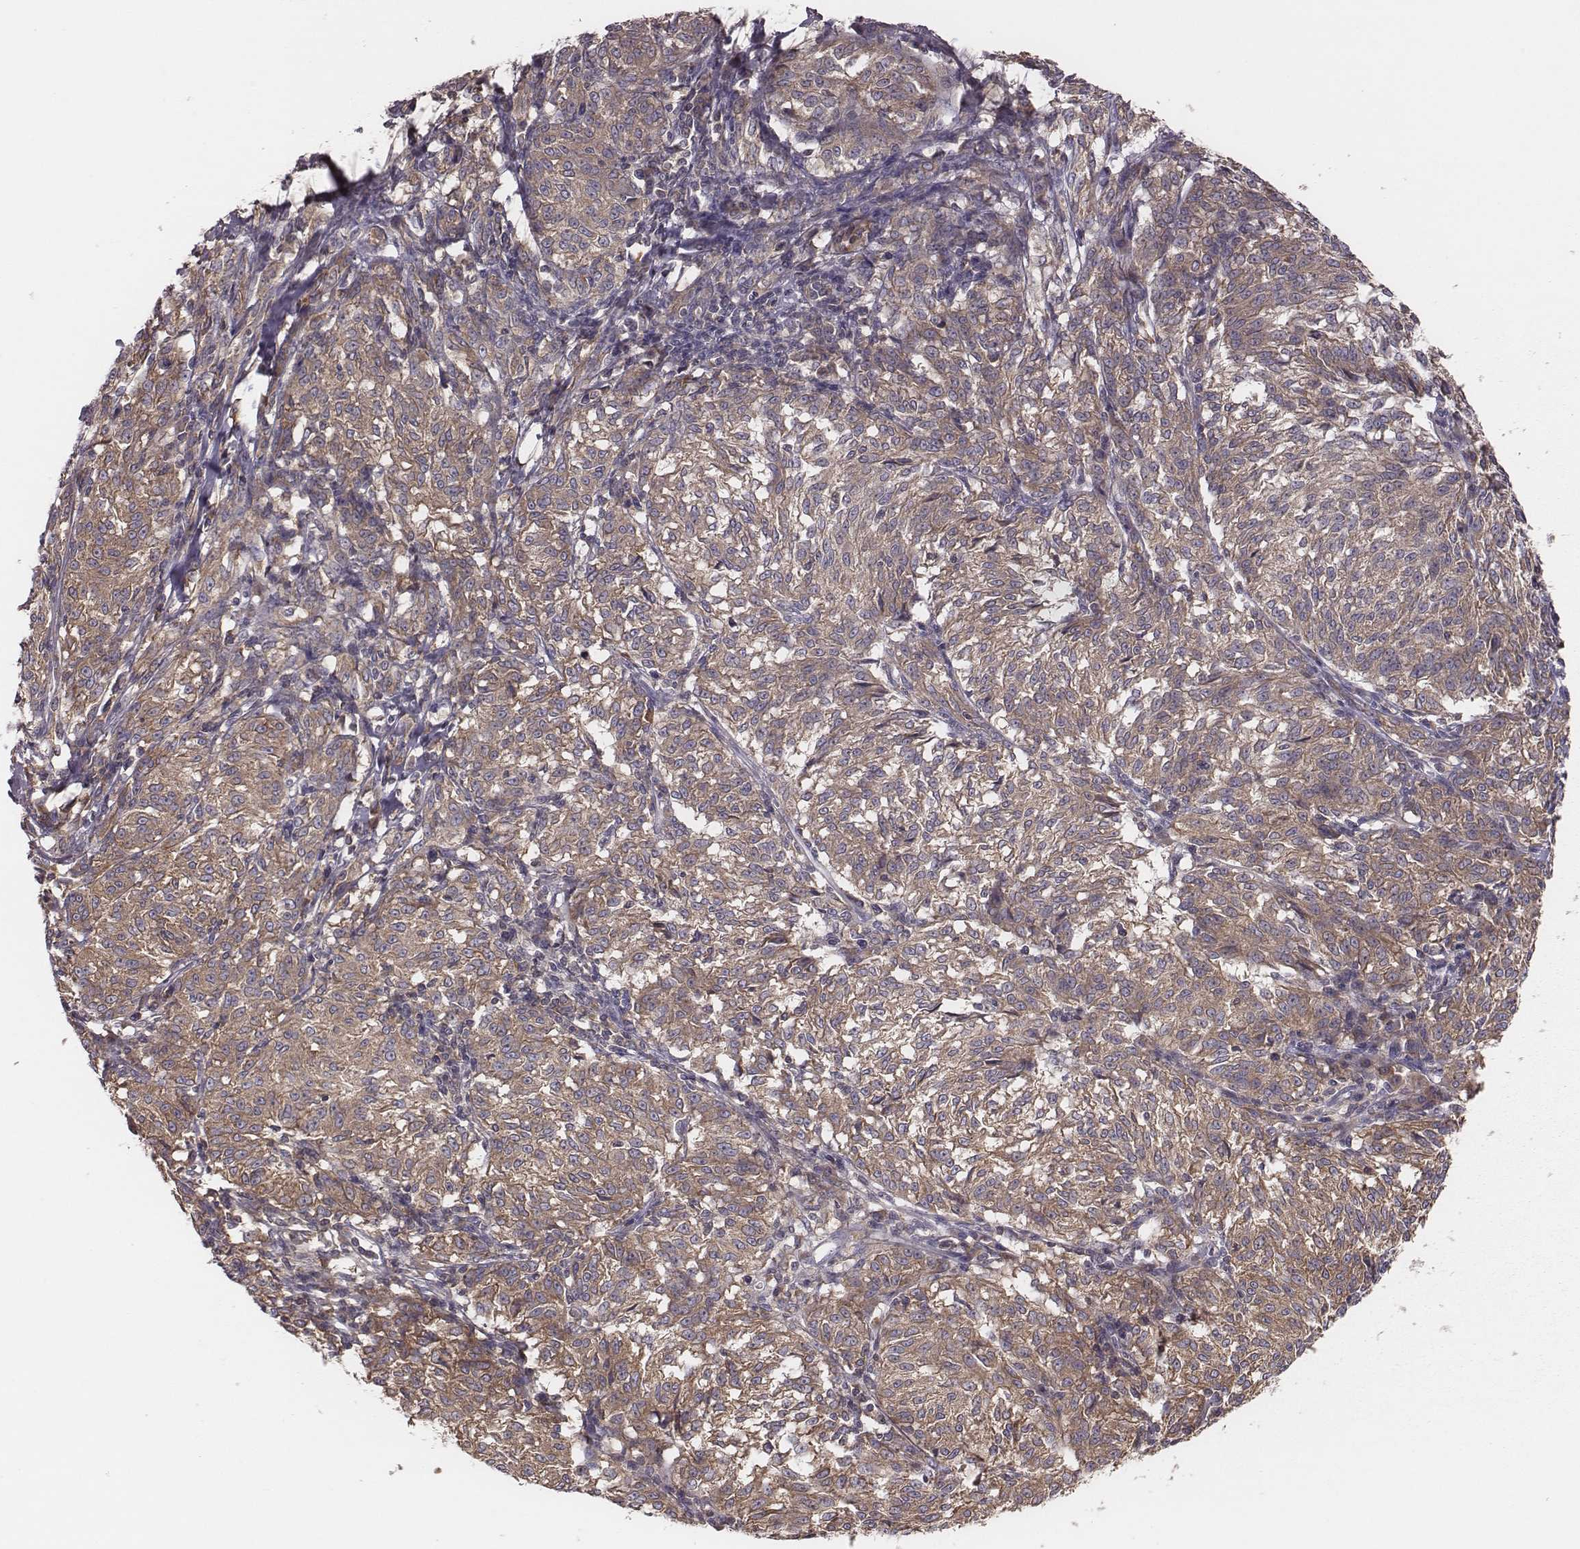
{"staining": {"intensity": "weak", "quantity": ">75%", "location": "cytoplasmic/membranous"}, "tissue": "melanoma", "cell_type": "Tumor cells", "image_type": "cancer", "snomed": [{"axis": "morphology", "description": "Malignant melanoma, NOS"}, {"axis": "topography", "description": "Skin"}], "caption": "About >75% of tumor cells in human malignant melanoma demonstrate weak cytoplasmic/membranous protein staining as visualized by brown immunohistochemical staining.", "gene": "CAD", "patient": {"sex": "female", "age": 72}}